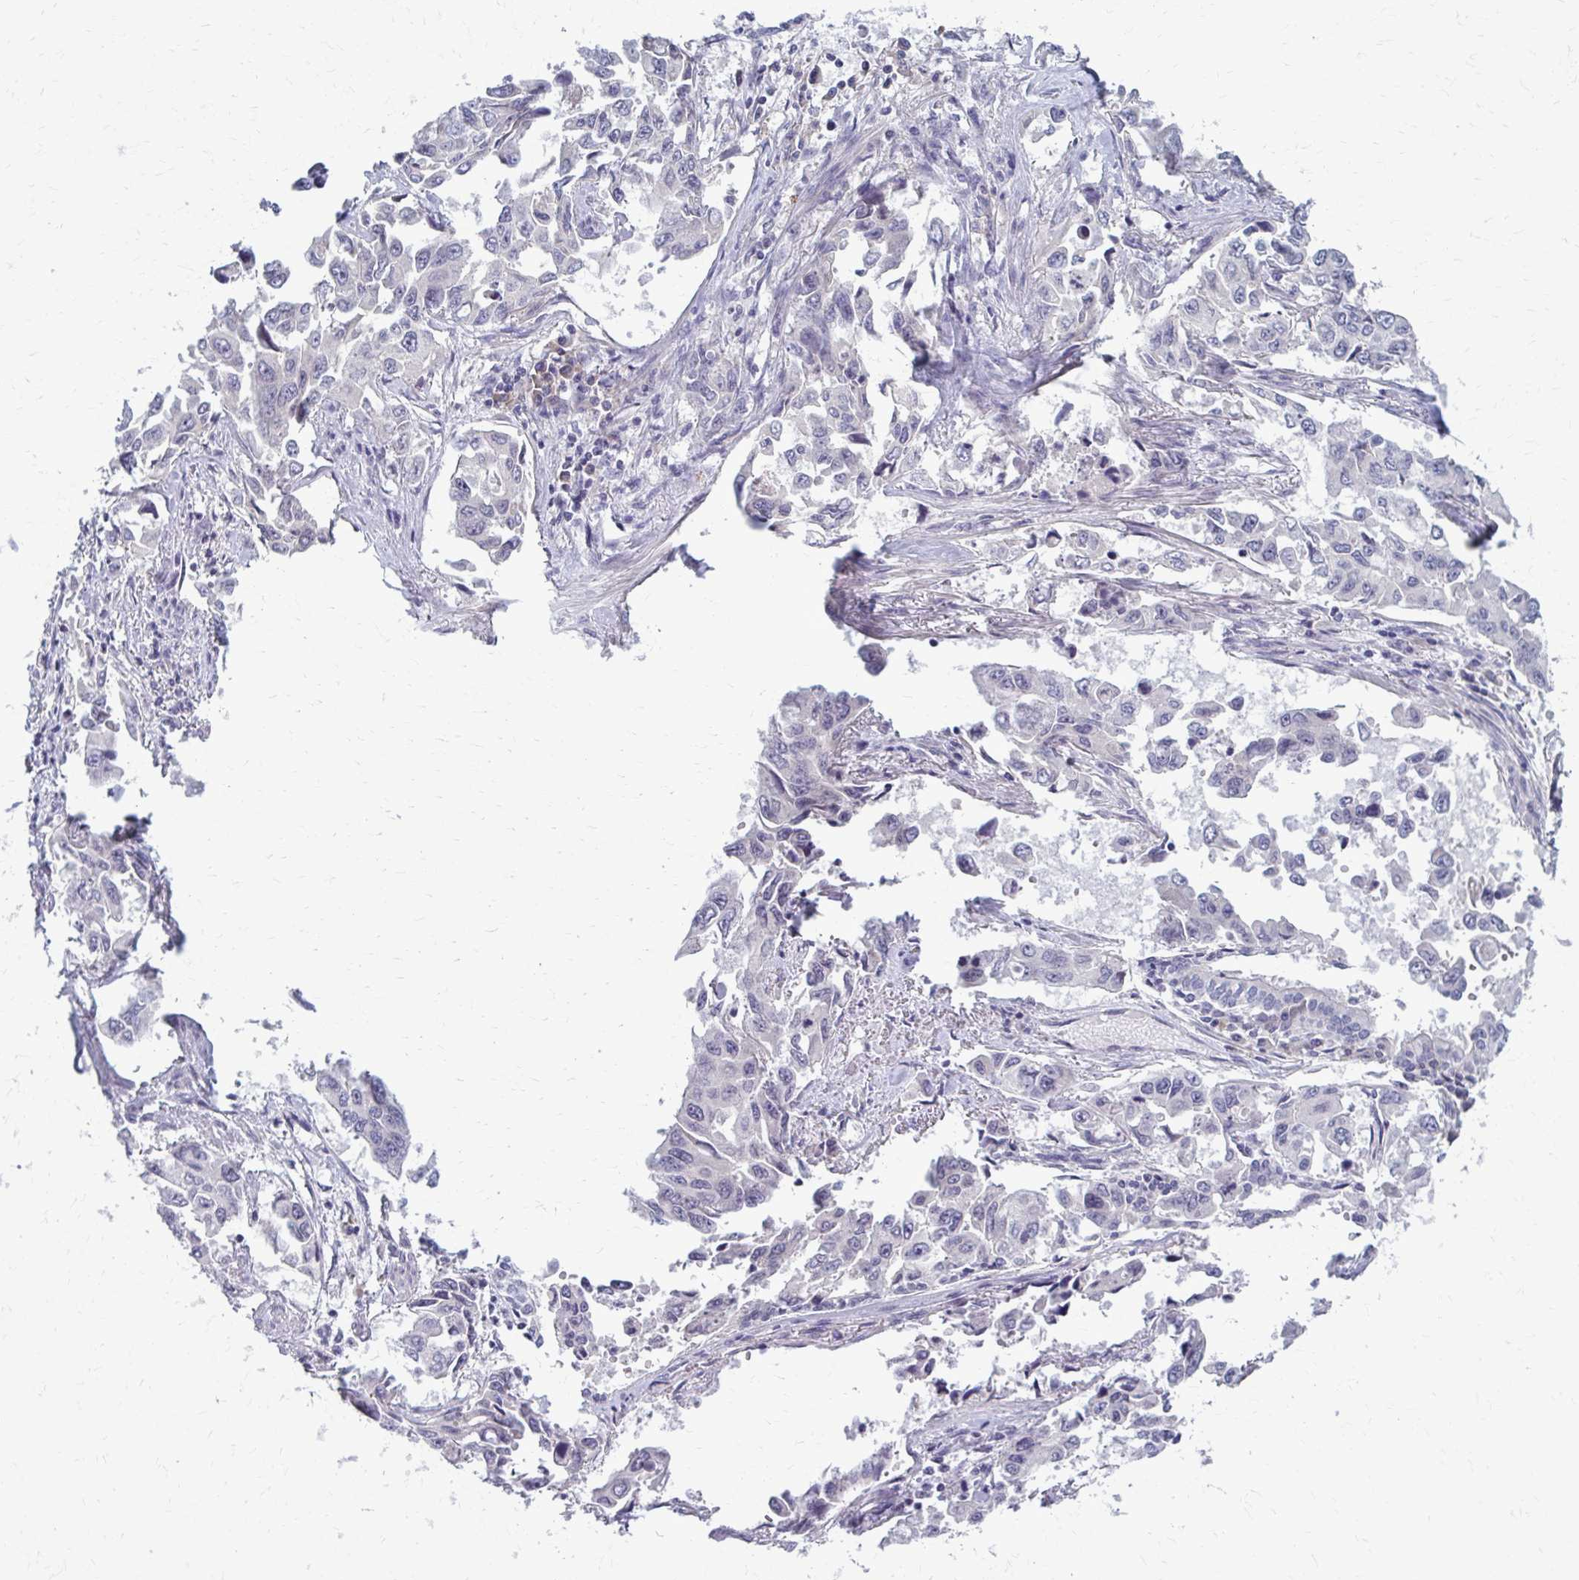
{"staining": {"intensity": "negative", "quantity": "none", "location": "none"}, "tissue": "lung cancer", "cell_type": "Tumor cells", "image_type": "cancer", "snomed": [{"axis": "morphology", "description": "Adenocarcinoma, NOS"}, {"axis": "topography", "description": "Lung"}], "caption": "Tumor cells show no significant protein staining in lung cancer.", "gene": "MCRIP2", "patient": {"sex": "male", "age": 64}}